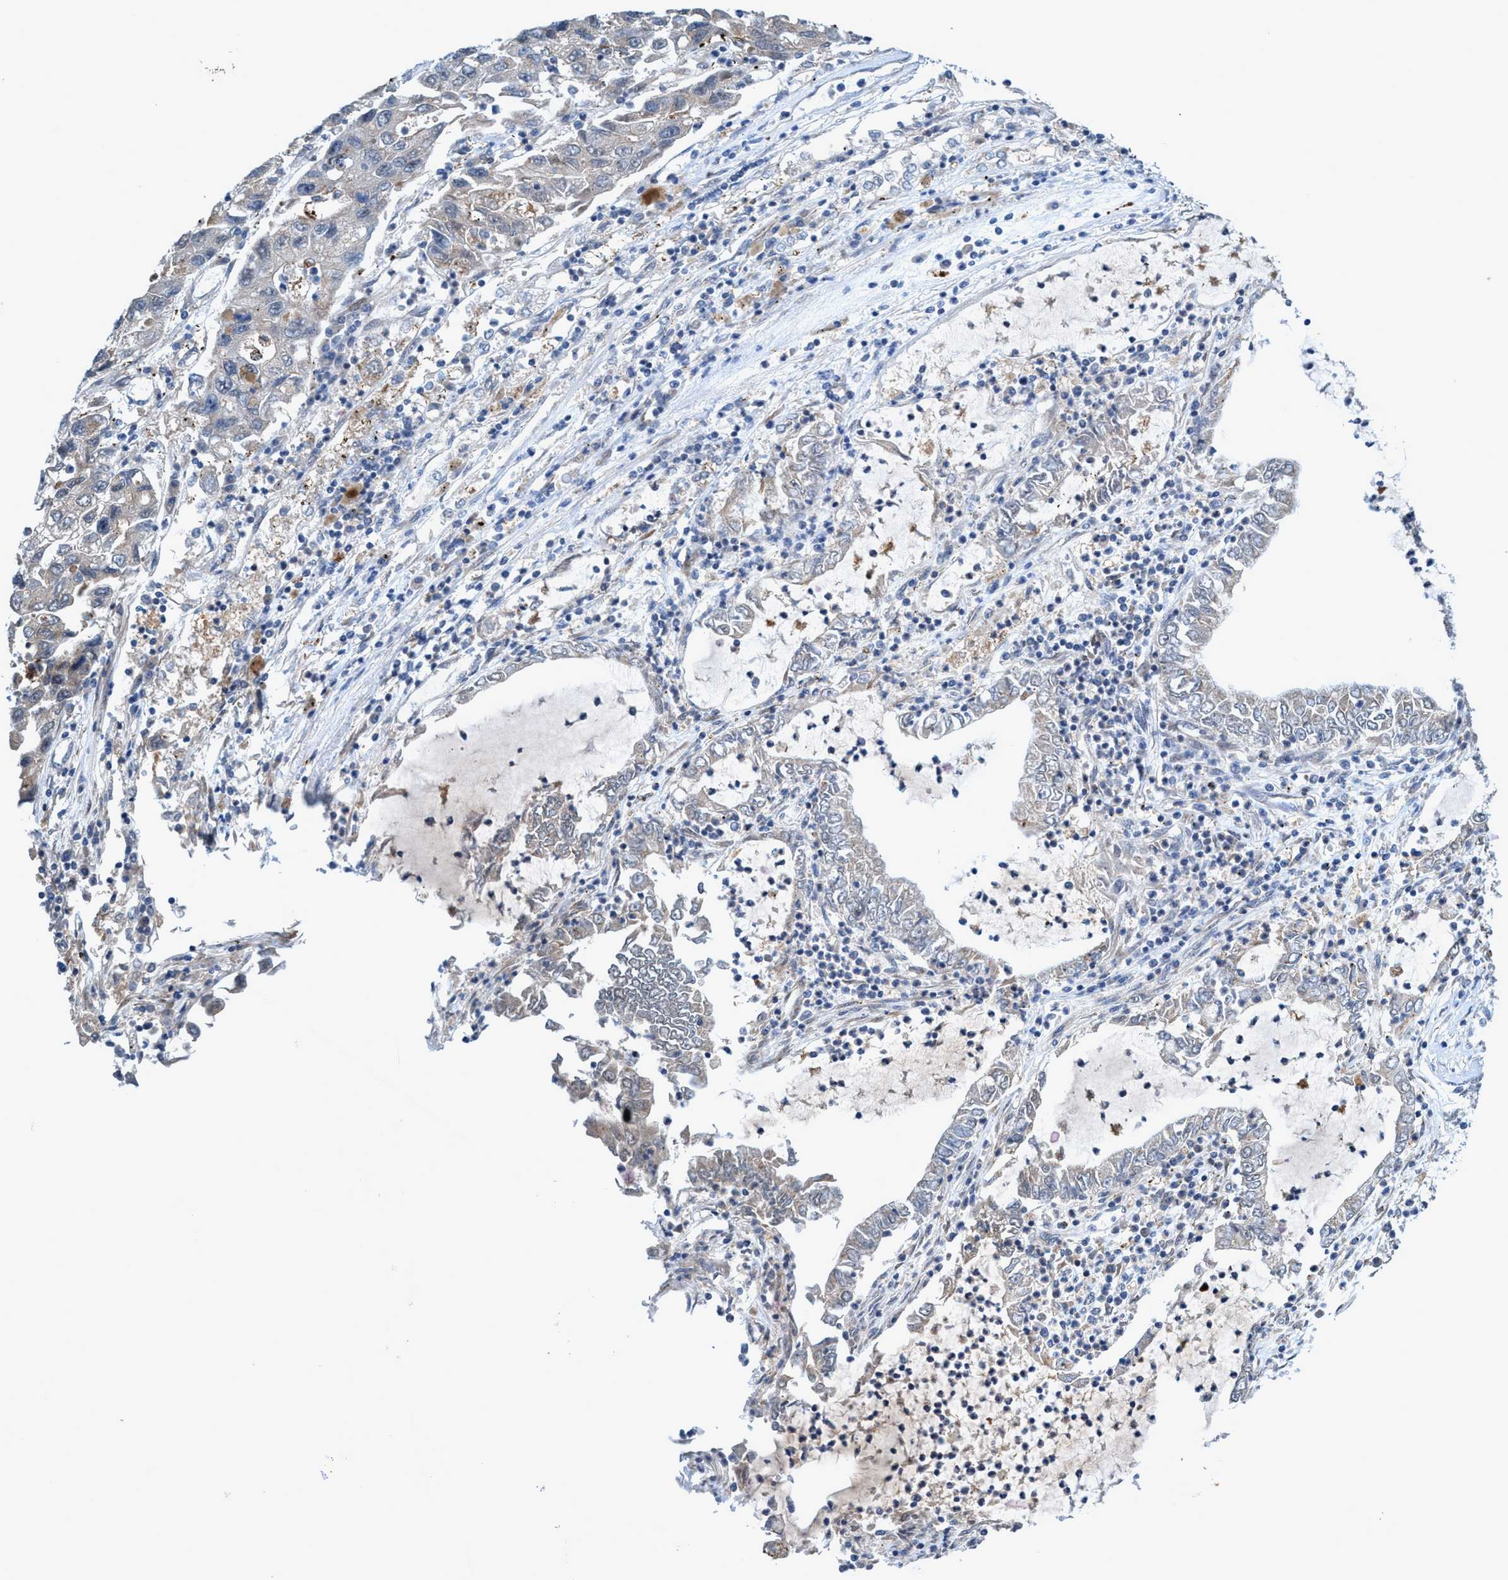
{"staining": {"intensity": "negative", "quantity": "none", "location": "none"}, "tissue": "lung cancer", "cell_type": "Tumor cells", "image_type": "cancer", "snomed": [{"axis": "morphology", "description": "Adenocarcinoma, NOS"}, {"axis": "topography", "description": "Lung"}], "caption": "An immunohistochemistry (IHC) micrograph of adenocarcinoma (lung) is shown. There is no staining in tumor cells of adenocarcinoma (lung).", "gene": "TRIM65", "patient": {"sex": "female", "age": 51}}